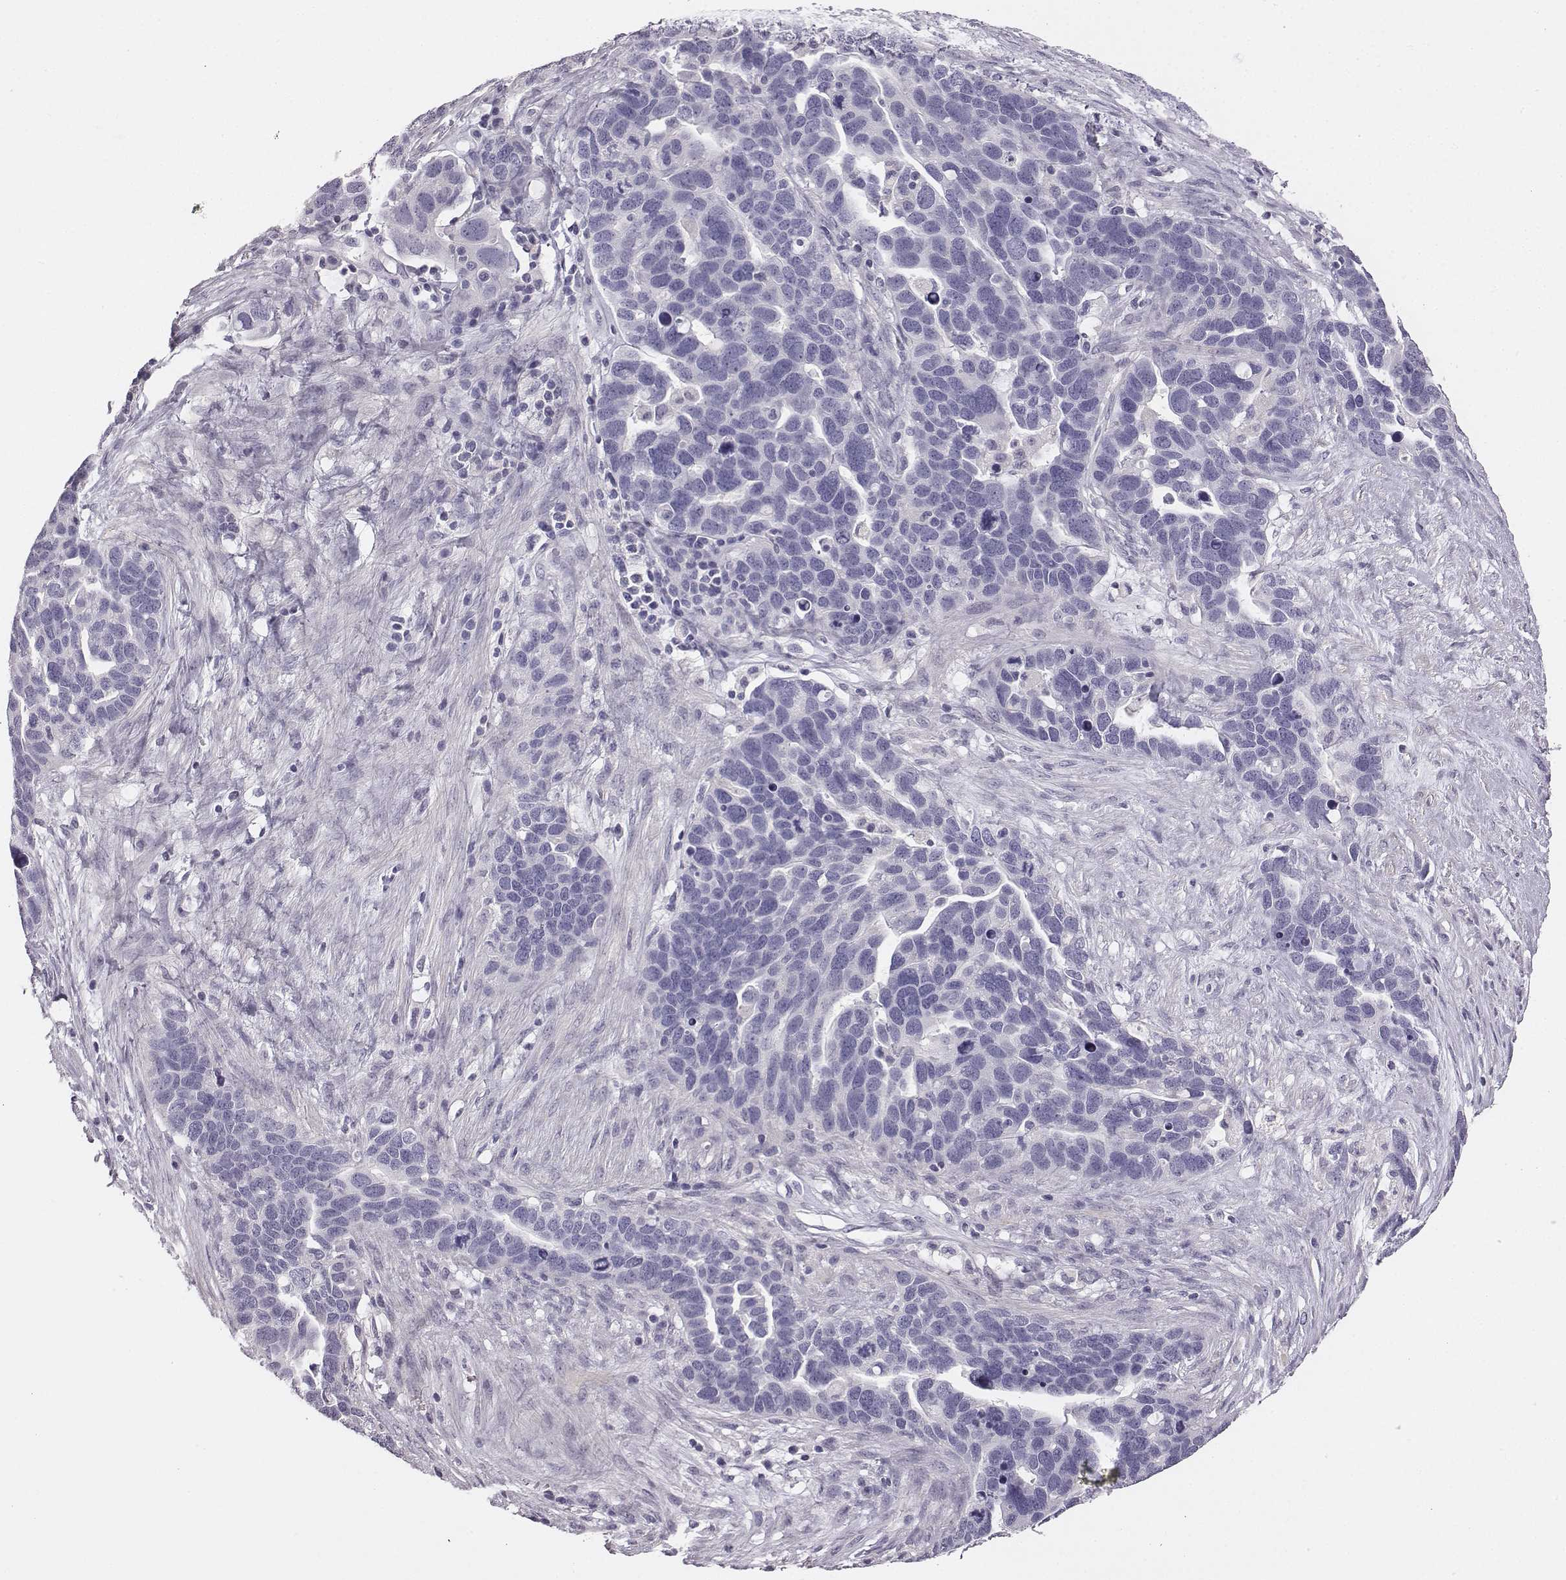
{"staining": {"intensity": "negative", "quantity": "none", "location": "none"}, "tissue": "ovarian cancer", "cell_type": "Tumor cells", "image_type": "cancer", "snomed": [{"axis": "morphology", "description": "Cystadenocarcinoma, serous, NOS"}, {"axis": "topography", "description": "Ovary"}], "caption": "This is an immunohistochemistry image of ovarian cancer. There is no positivity in tumor cells.", "gene": "ADAM7", "patient": {"sex": "female", "age": 54}}